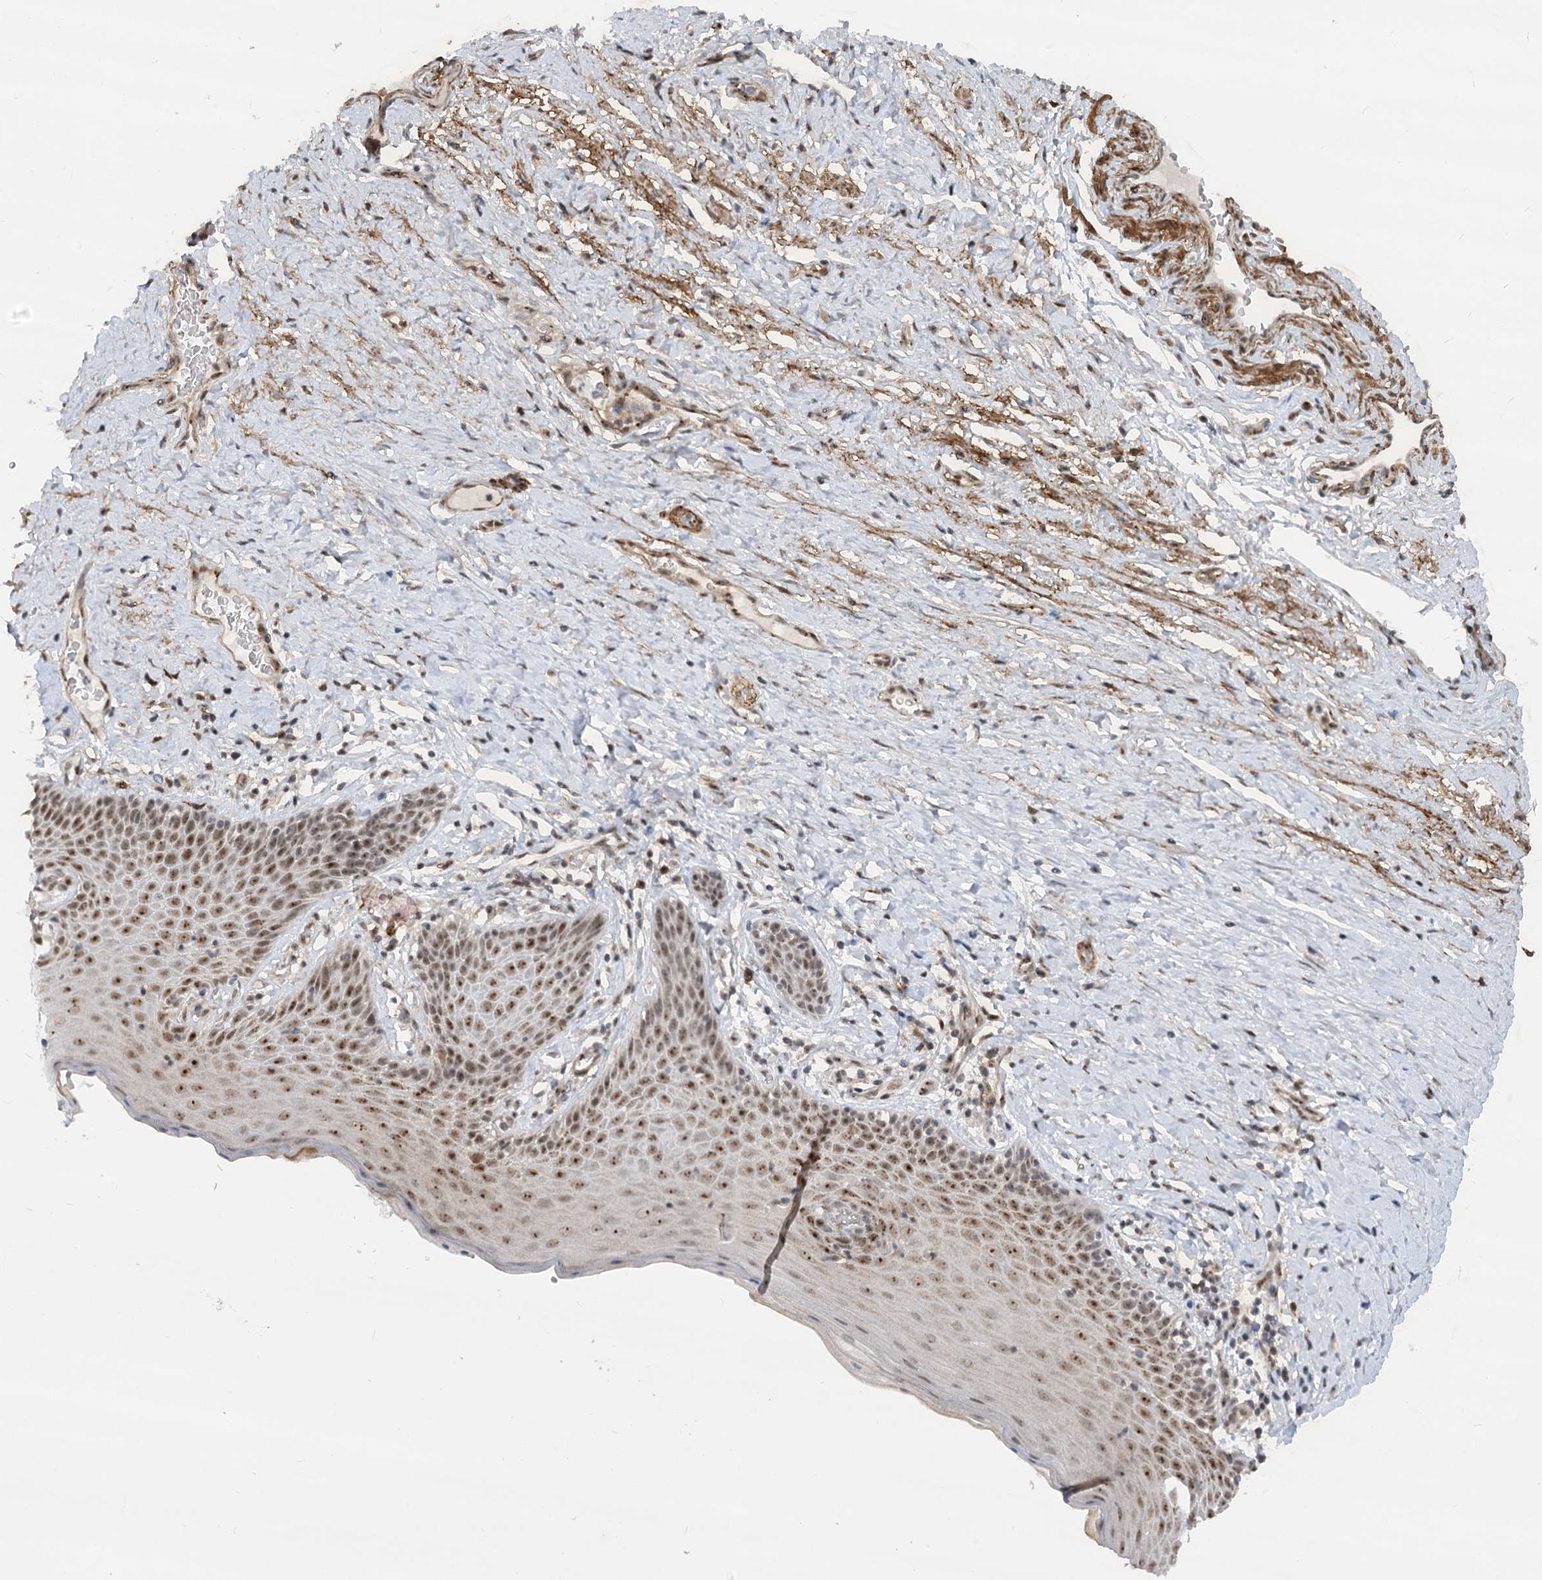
{"staining": {"intensity": "moderate", "quantity": ">75%", "location": "cytoplasmic/membranous"}, "tissue": "cervix", "cell_type": "Glandular cells", "image_type": "normal", "snomed": [{"axis": "morphology", "description": "Normal tissue, NOS"}, {"axis": "topography", "description": "Cervix"}], "caption": "DAB (3,3'-diaminobenzidine) immunohistochemical staining of unremarkable cervix shows moderate cytoplasmic/membranous protein staining in approximately >75% of glandular cells.", "gene": "GNL3L", "patient": {"sex": "female", "age": 42}}